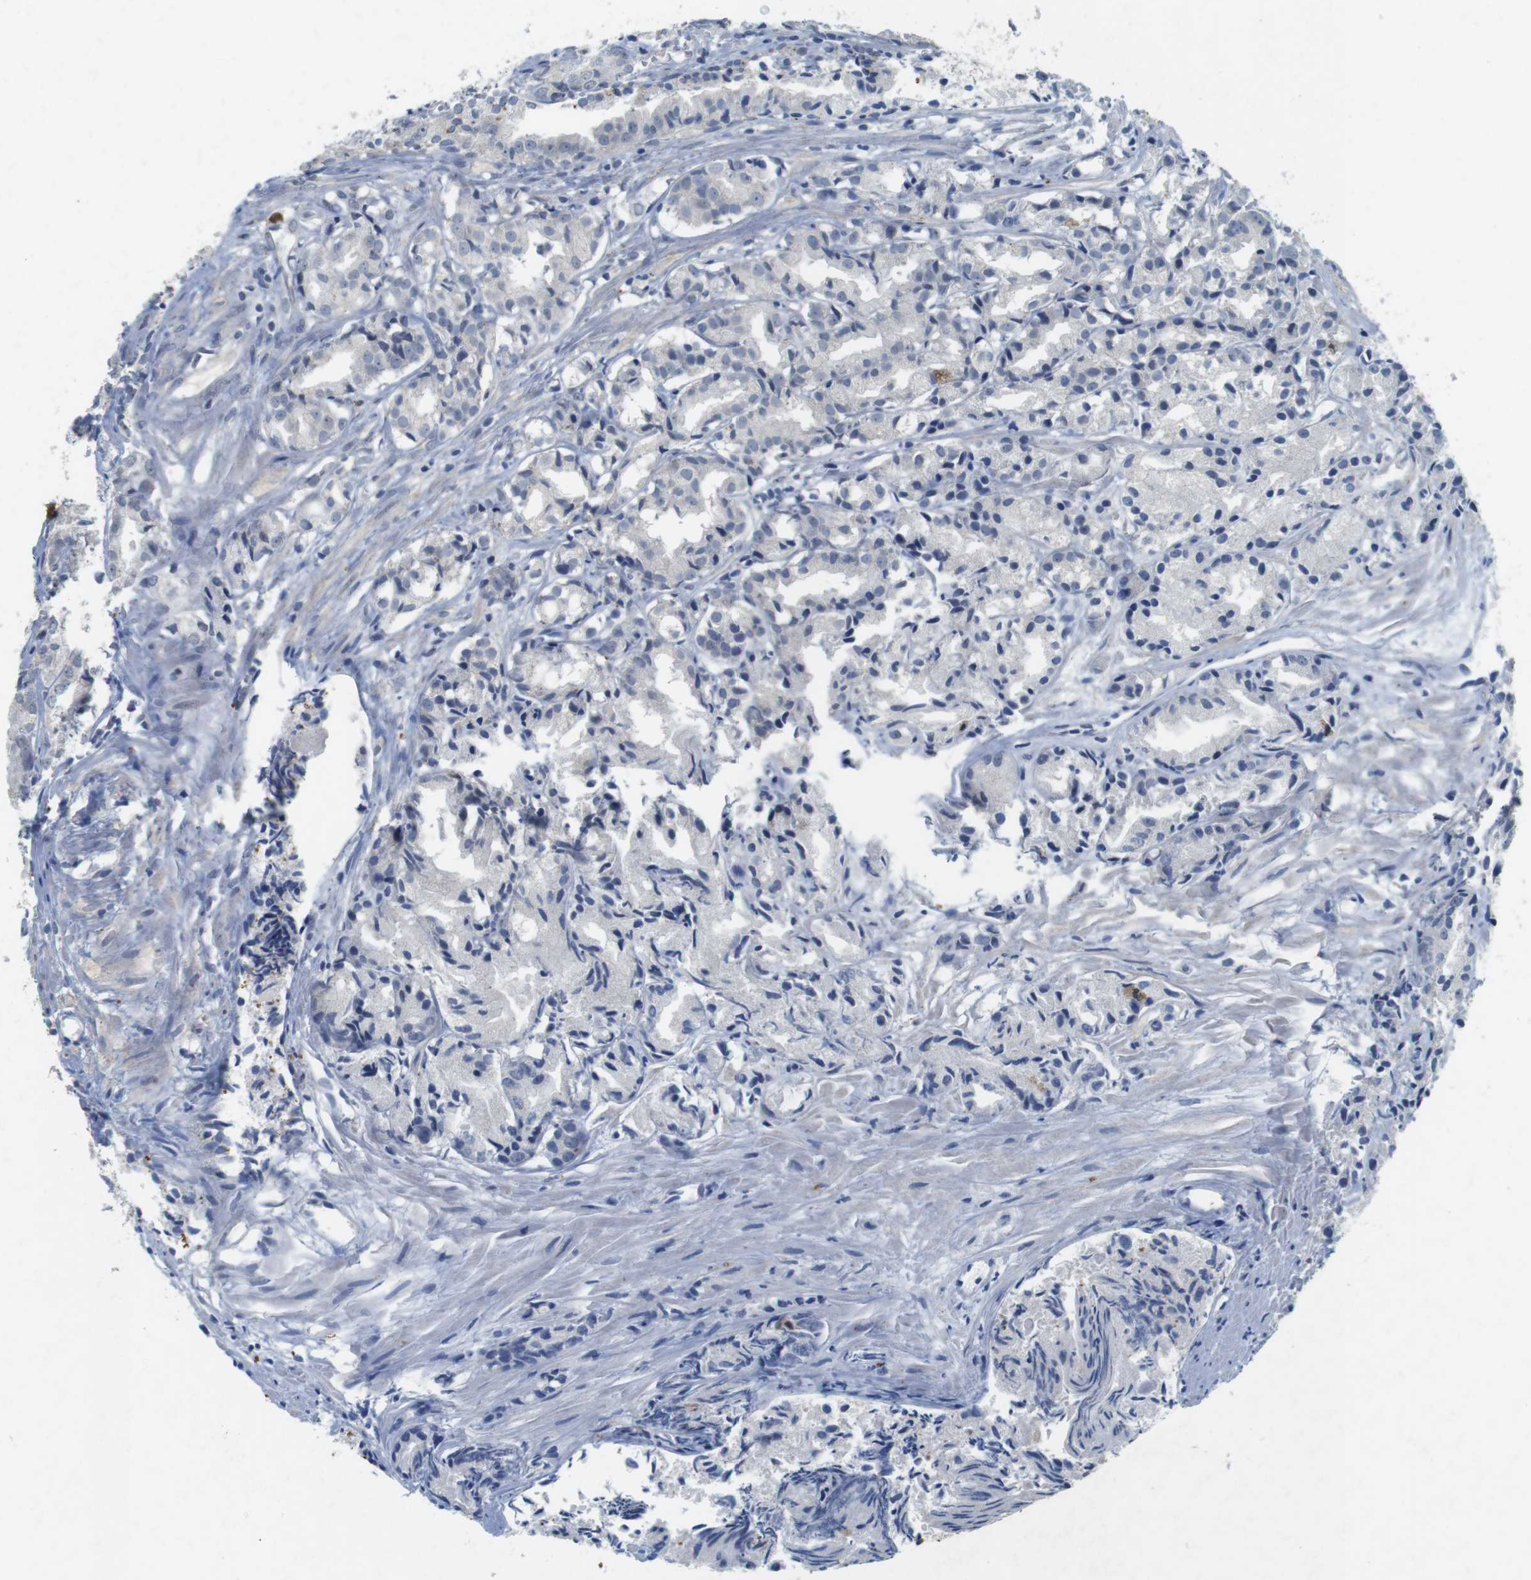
{"staining": {"intensity": "negative", "quantity": "none", "location": "none"}, "tissue": "prostate cancer", "cell_type": "Tumor cells", "image_type": "cancer", "snomed": [{"axis": "morphology", "description": "Adenocarcinoma, Low grade"}, {"axis": "topography", "description": "Prostate"}], "caption": "A photomicrograph of human adenocarcinoma (low-grade) (prostate) is negative for staining in tumor cells.", "gene": "KPNA2", "patient": {"sex": "male", "age": 72}}